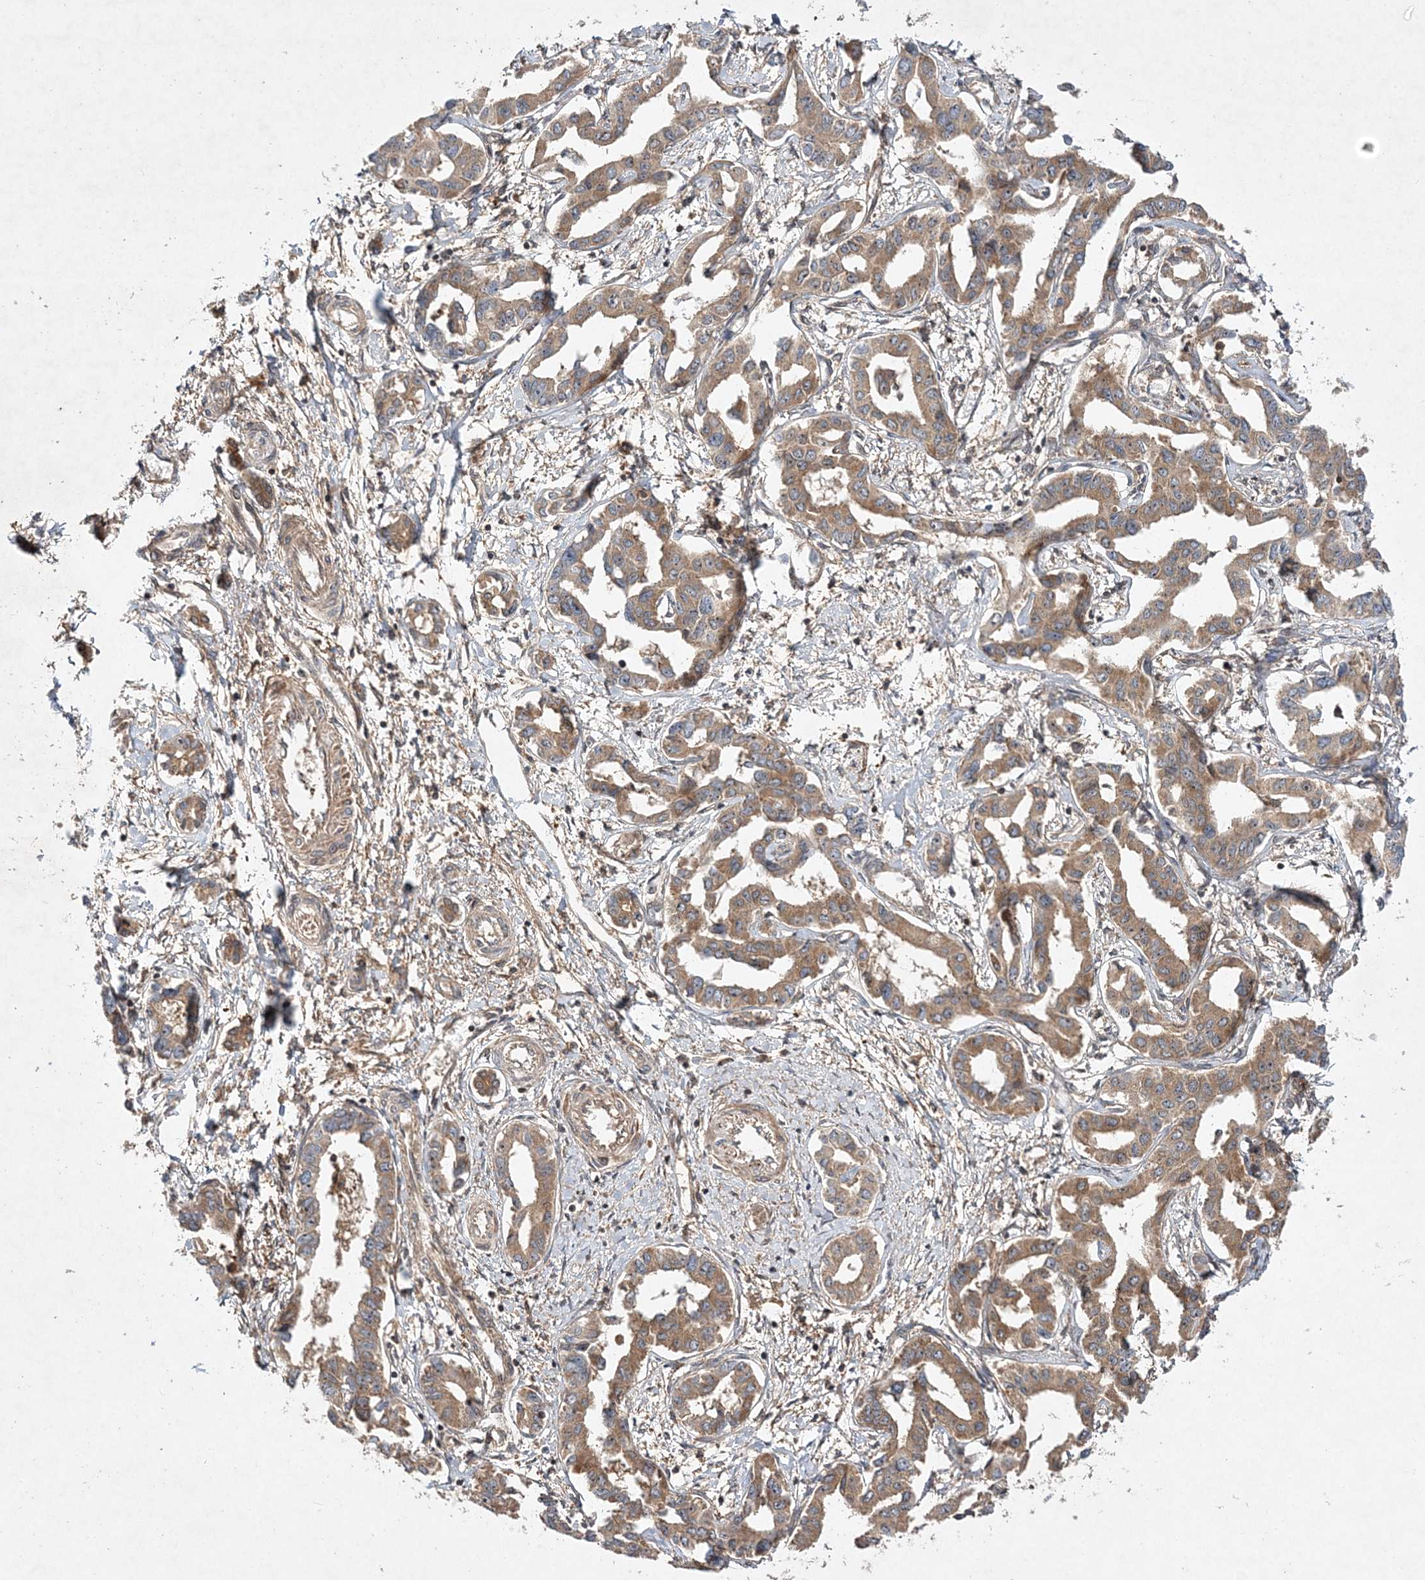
{"staining": {"intensity": "moderate", "quantity": ">75%", "location": "cytoplasmic/membranous"}, "tissue": "liver cancer", "cell_type": "Tumor cells", "image_type": "cancer", "snomed": [{"axis": "morphology", "description": "Cholangiocarcinoma"}, {"axis": "topography", "description": "Liver"}], "caption": "Brown immunohistochemical staining in human liver cancer (cholangiocarcinoma) demonstrates moderate cytoplasmic/membranous staining in about >75% of tumor cells.", "gene": "TMEM9B", "patient": {"sex": "male", "age": 59}}